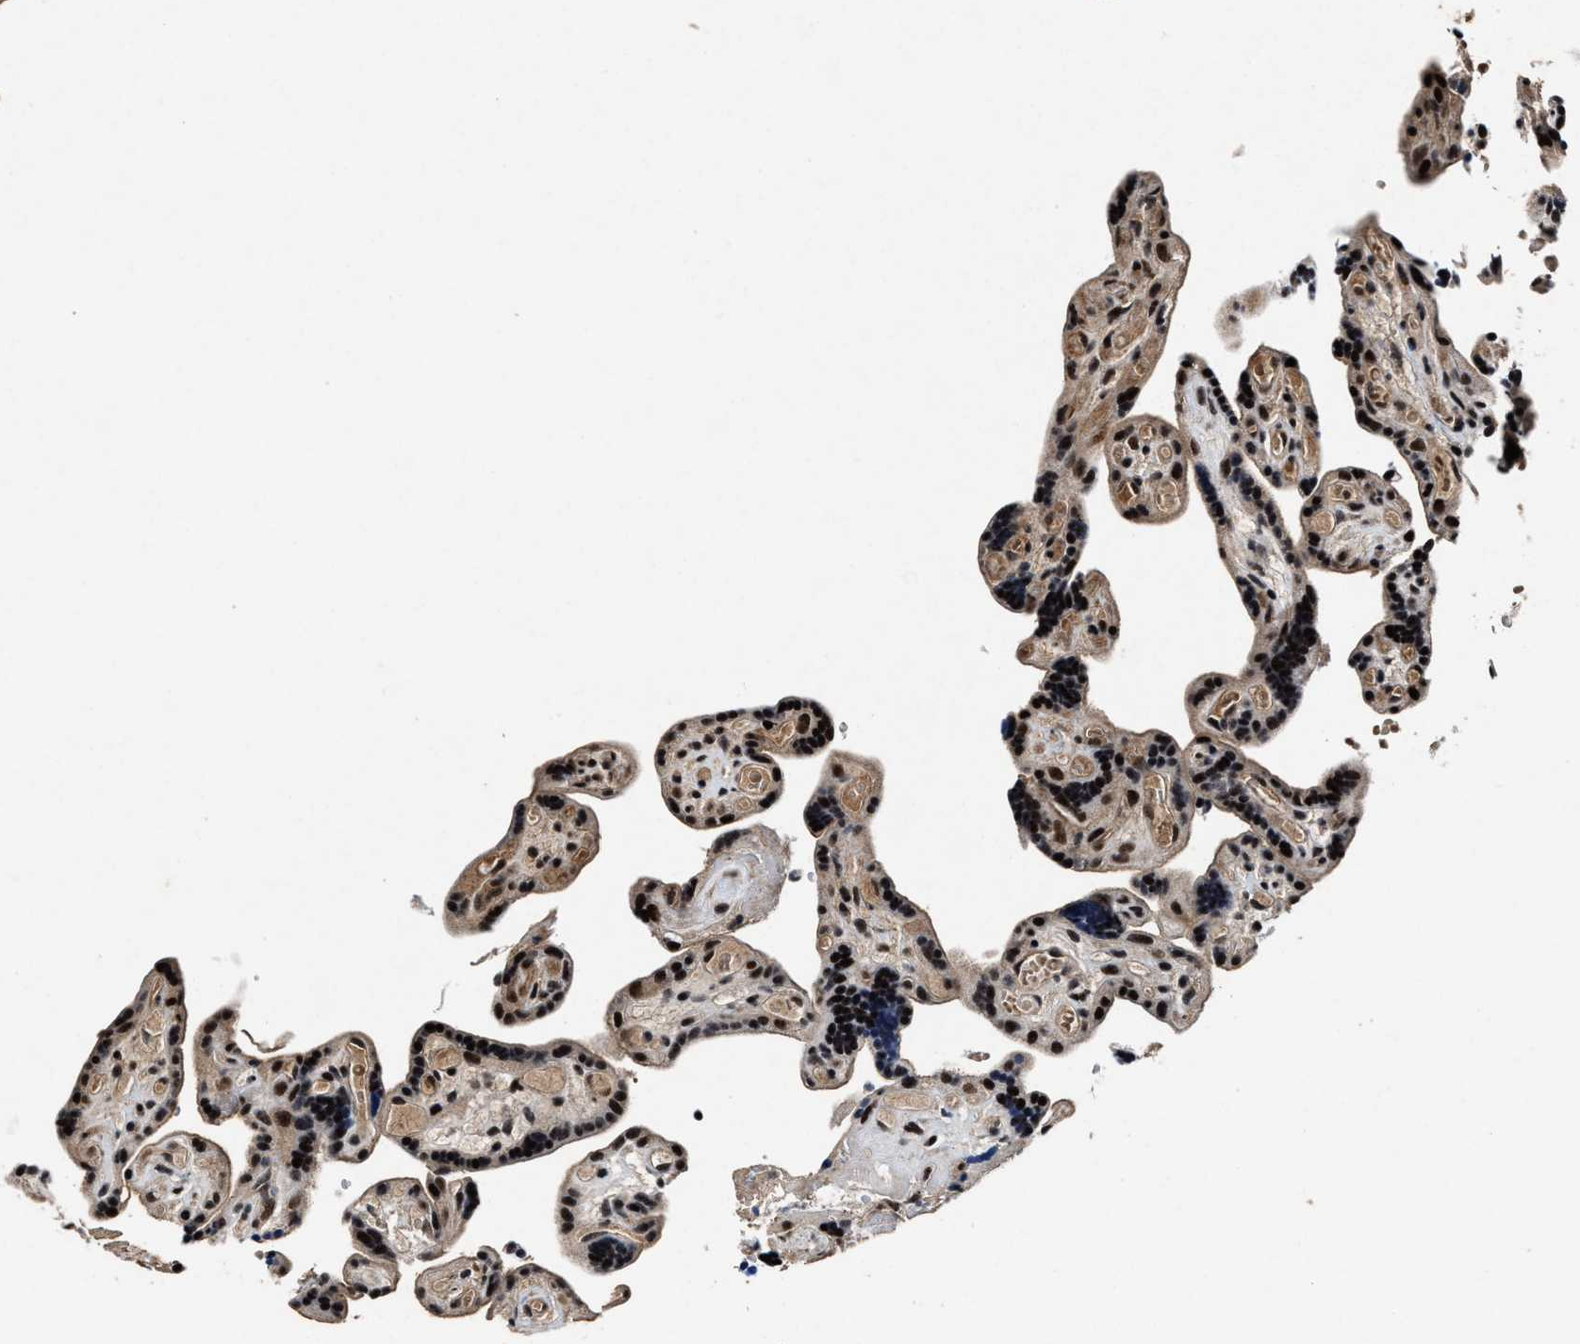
{"staining": {"intensity": "strong", "quantity": ">75%", "location": "nuclear"}, "tissue": "placenta", "cell_type": "Decidual cells", "image_type": "normal", "snomed": [{"axis": "morphology", "description": "Normal tissue, NOS"}, {"axis": "topography", "description": "Placenta"}], "caption": "DAB (3,3'-diaminobenzidine) immunohistochemical staining of benign placenta demonstrates strong nuclear protein expression in approximately >75% of decidual cells.", "gene": "ZNF233", "patient": {"sex": "female", "age": 30}}